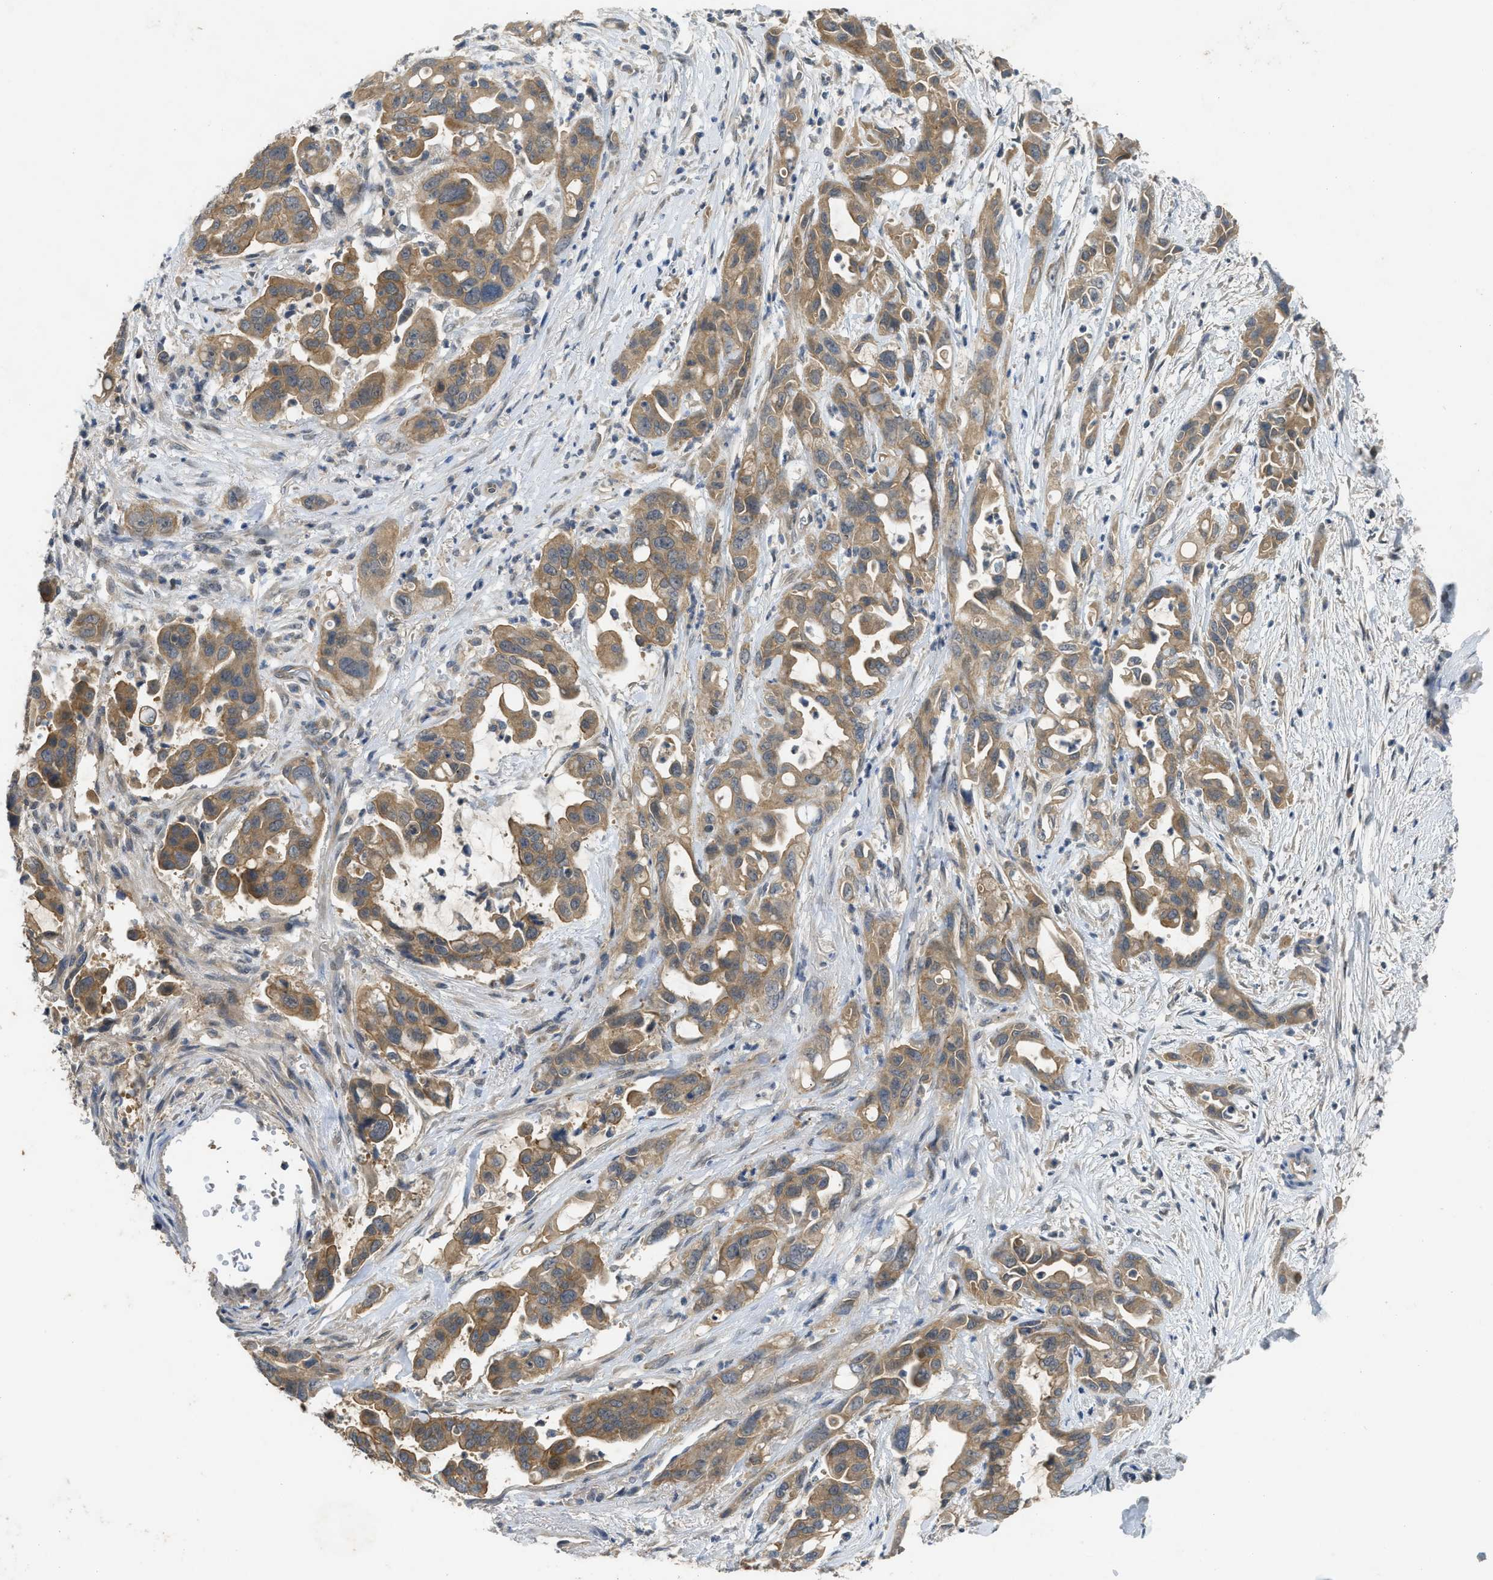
{"staining": {"intensity": "moderate", "quantity": ">75%", "location": "cytoplasmic/membranous"}, "tissue": "pancreatic cancer", "cell_type": "Tumor cells", "image_type": "cancer", "snomed": [{"axis": "morphology", "description": "Adenocarcinoma, NOS"}, {"axis": "topography", "description": "Pancreas"}], "caption": "This image exhibits pancreatic adenocarcinoma stained with immunohistochemistry to label a protein in brown. The cytoplasmic/membranous of tumor cells show moderate positivity for the protein. Nuclei are counter-stained blue.", "gene": "PPP3CA", "patient": {"sex": "female", "age": 70}}